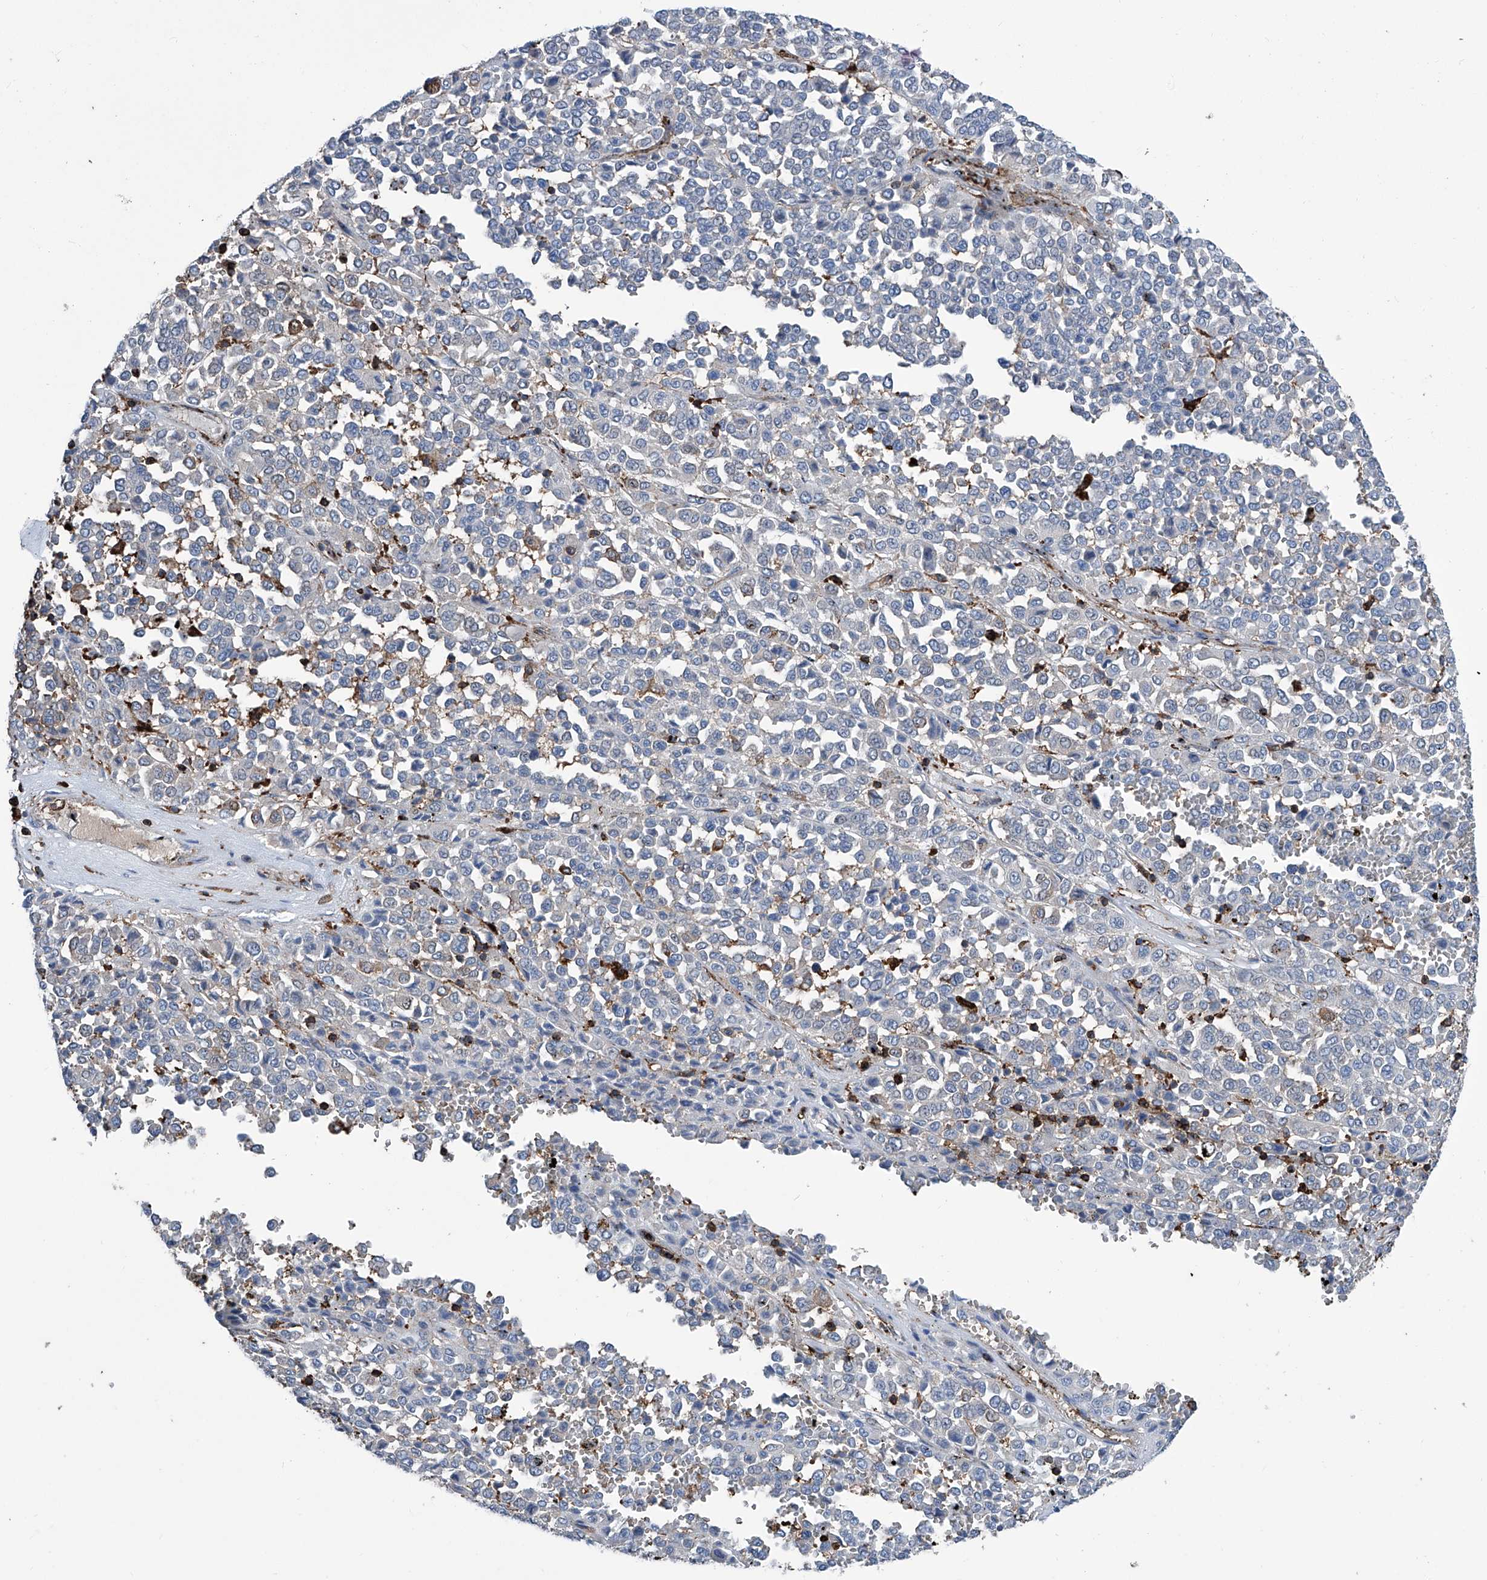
{"staining": {"intensity": "negative", "quantity": "none", "location": "none"}, "tissue": "melanoma", "cell_type": "Tumor cells", "image_type": "cancer", "snomed": [{"axis": "morphology", "description": "Malignant melanoma, Metastatic site"}, {"axis": "topography", "description": "Pancreas"}], "caption": "High magnification brightfield microscopy of melanoma stained with DAB (3,3'-diaminobenzidine) (brown) and counterstained with hematoxylin (blue): tumor cells show no significant staining.", "gene": "ZNF484", "patient": {"sex": "female", "age": 30}}